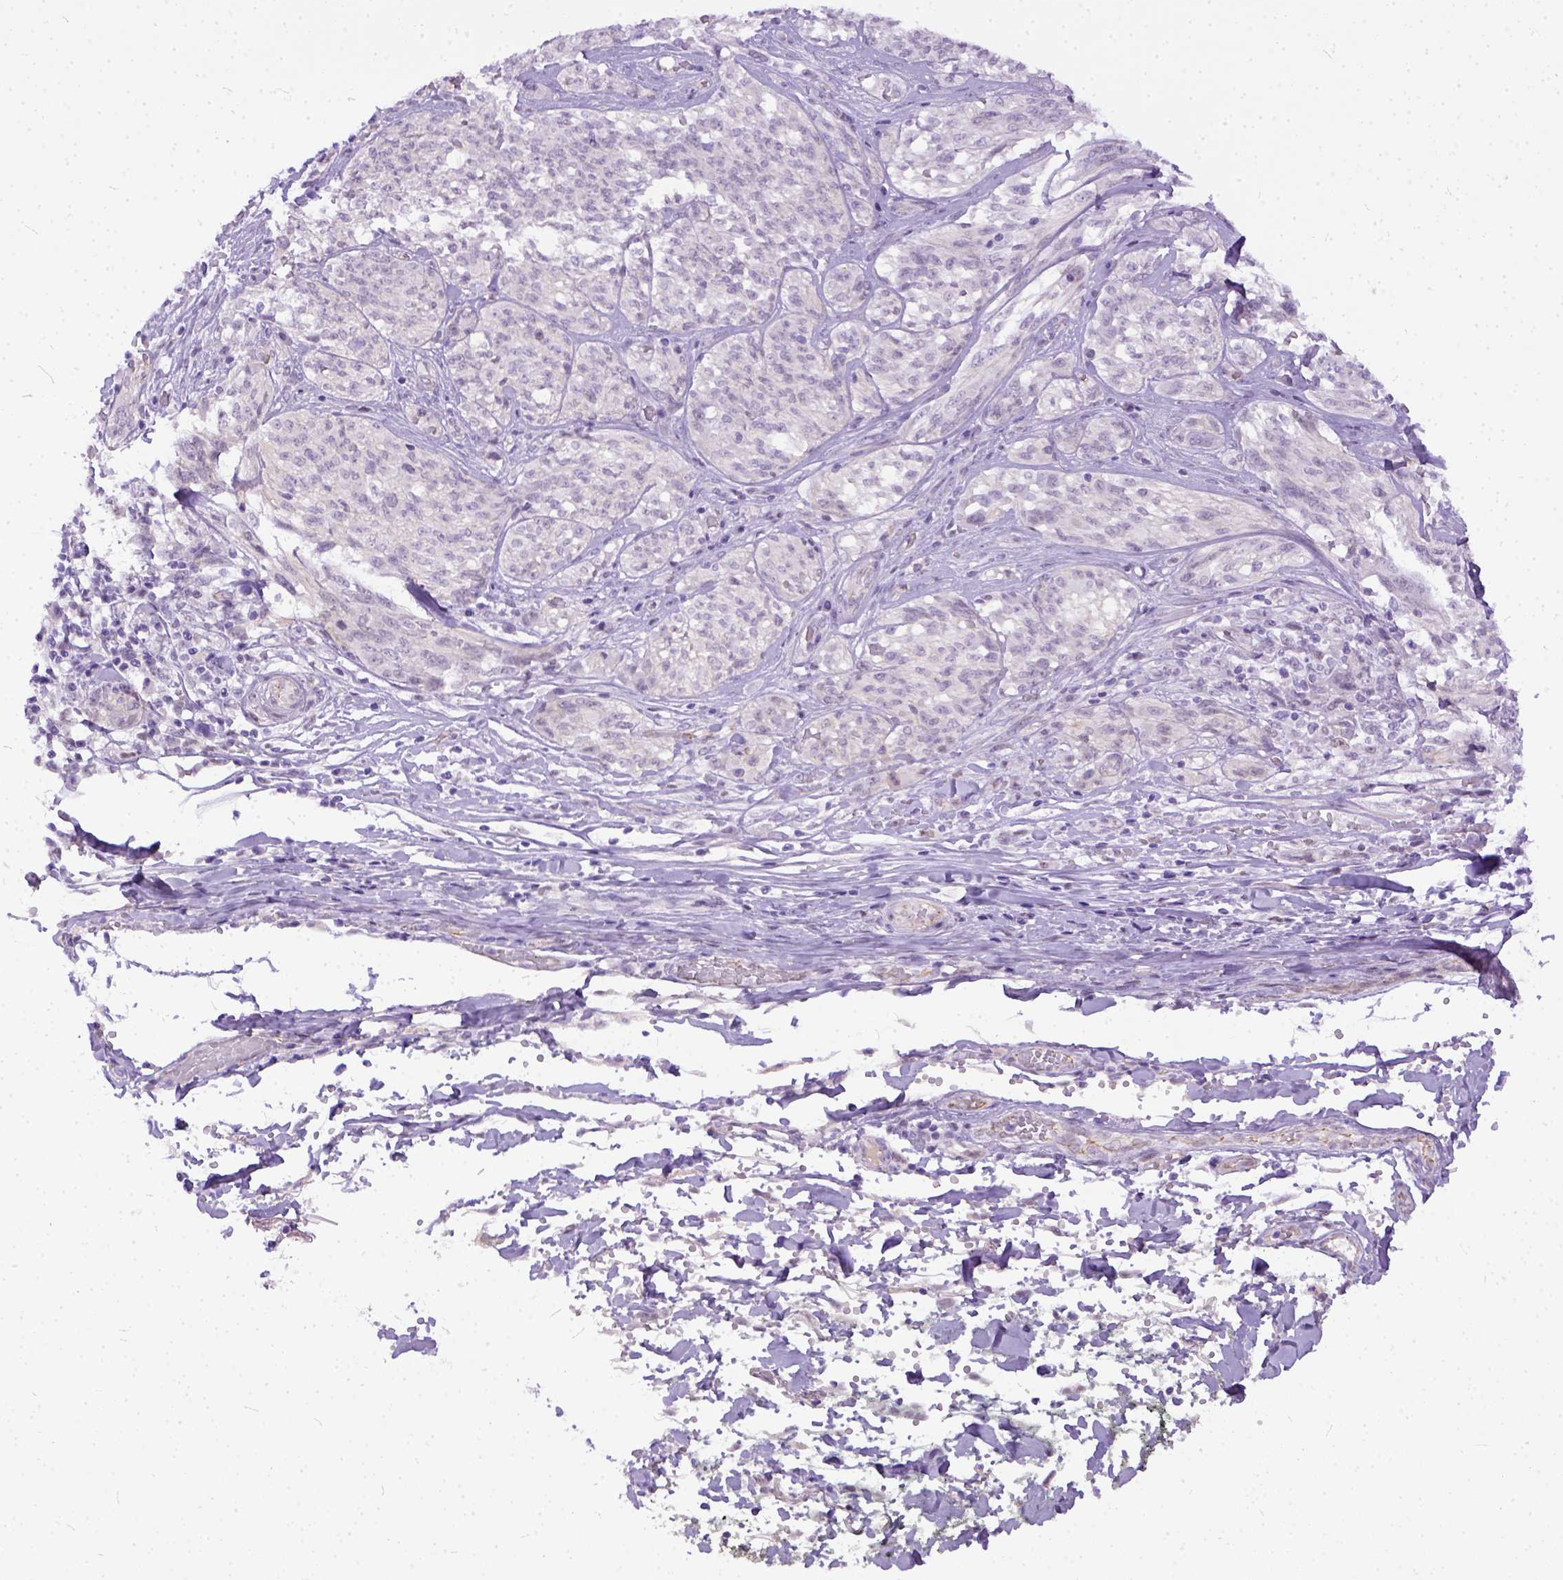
{"staining": {"intensity": "negative", "quantity": "none", "location": "none"}, "tissue": "melanoma", "cell_type": "Tumor cells", "image_type": "cancer", "snomed": [{"axis": "morphology", "description": "Malignant melanoma, NOS"}, {"axis": "topography", "description": "Skin"}], "caption": "Malignant melanoma was stained to show a protein in brown. There is no significant positivity in tumor cells.", "gene": "ADGRF1", "patient": {"sex": "female", "age": 91}}